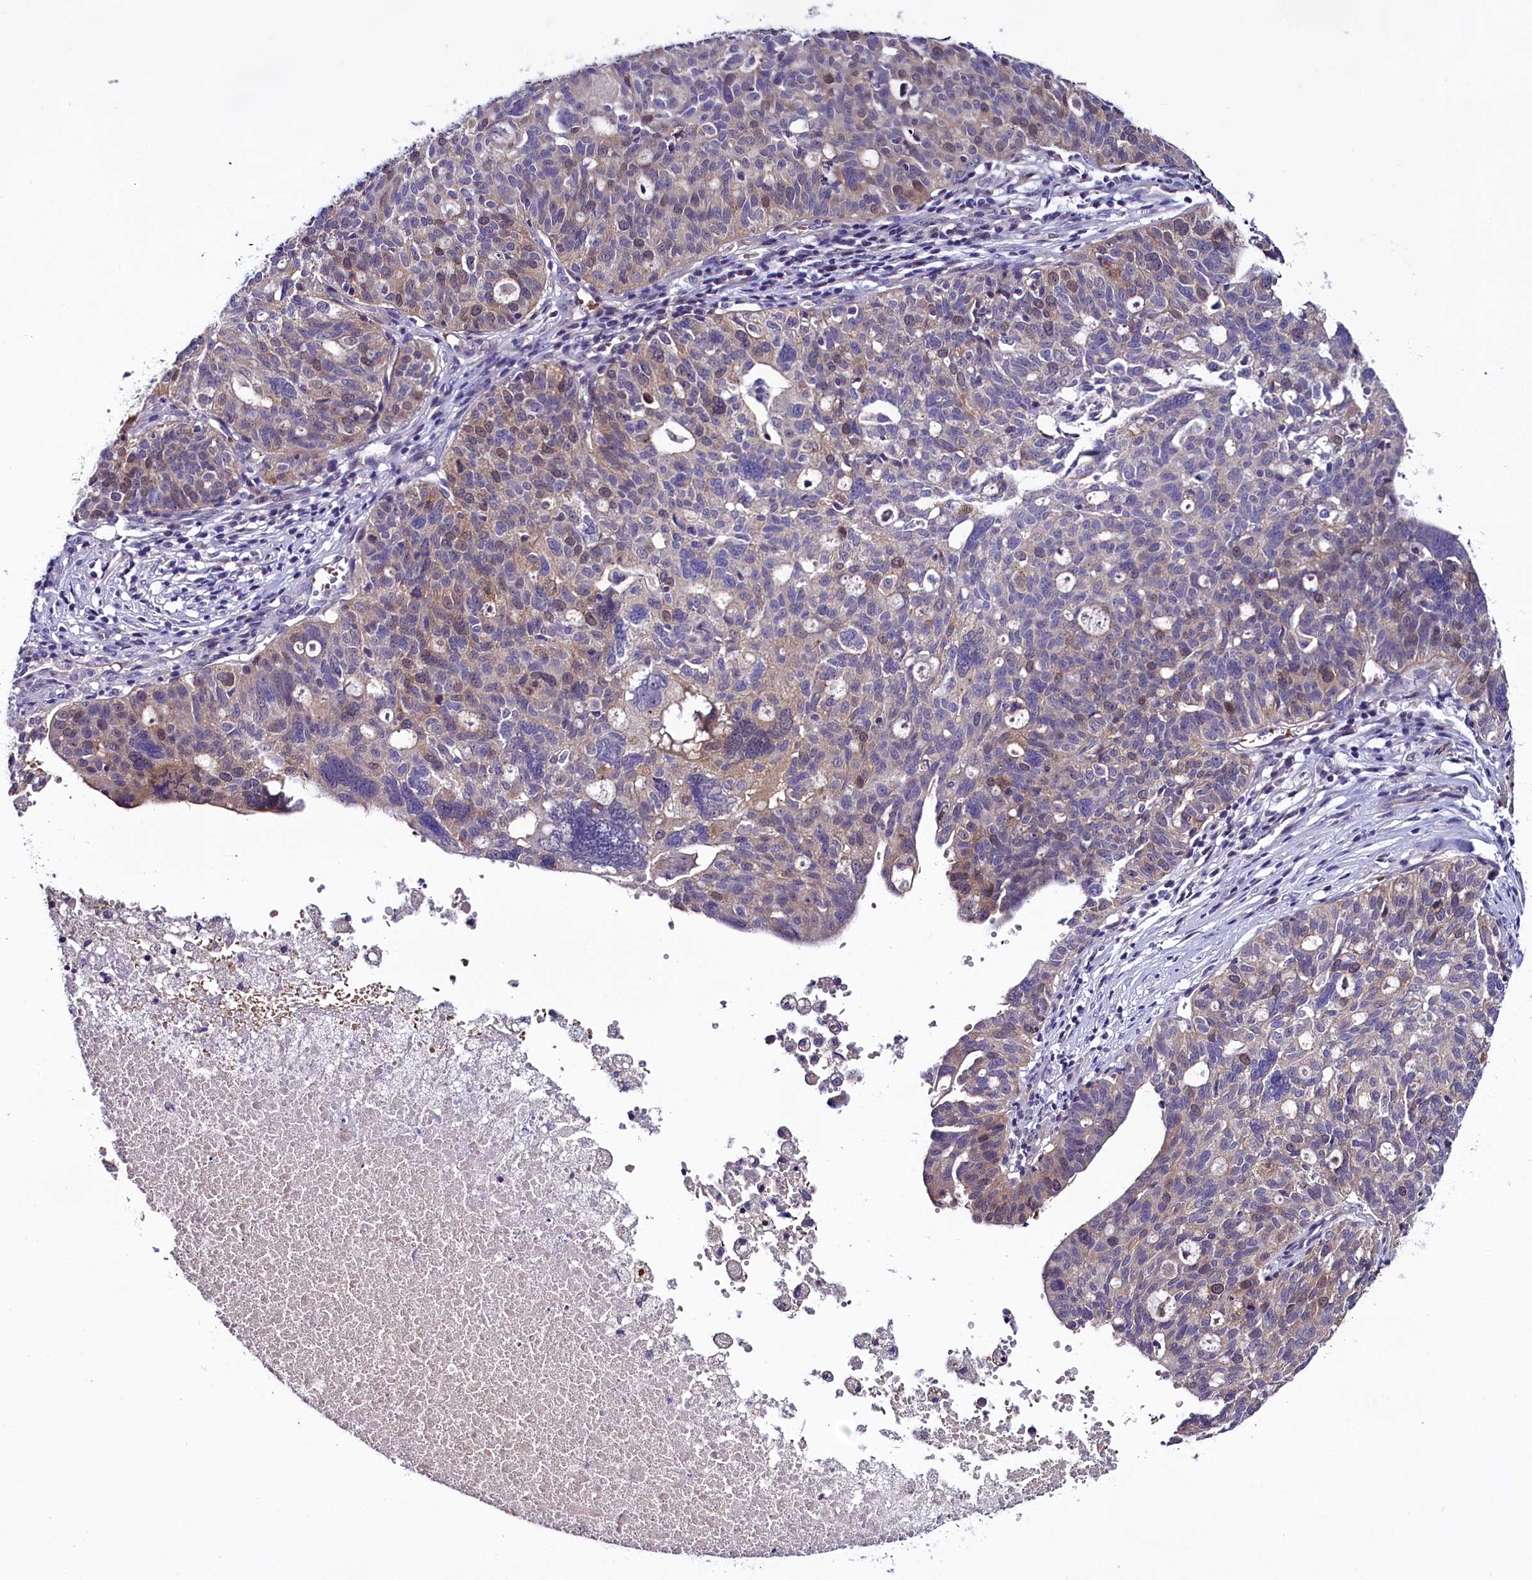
{"staining": {"intensity": "weak", "quantity": "<25%", "location": "cytoplasmic/membranous"}, "tissue": "ovarian cancer", "cell_type": "Tumor cells", "image_type": "cancer", "snomed": [{"axis": "morphology", "description": "Cystadenocarcinoma, serous, NOS"}, {"axis": "topography", "description": "Ovary"}], "caption": "Immunohistochemical staining of human ovarian cancer (serous cystadenocarcinoma) reveals no significant staining in tumor cells.", "gene": "C9orf40", "patient": {"sex": "female", "age": 59}}